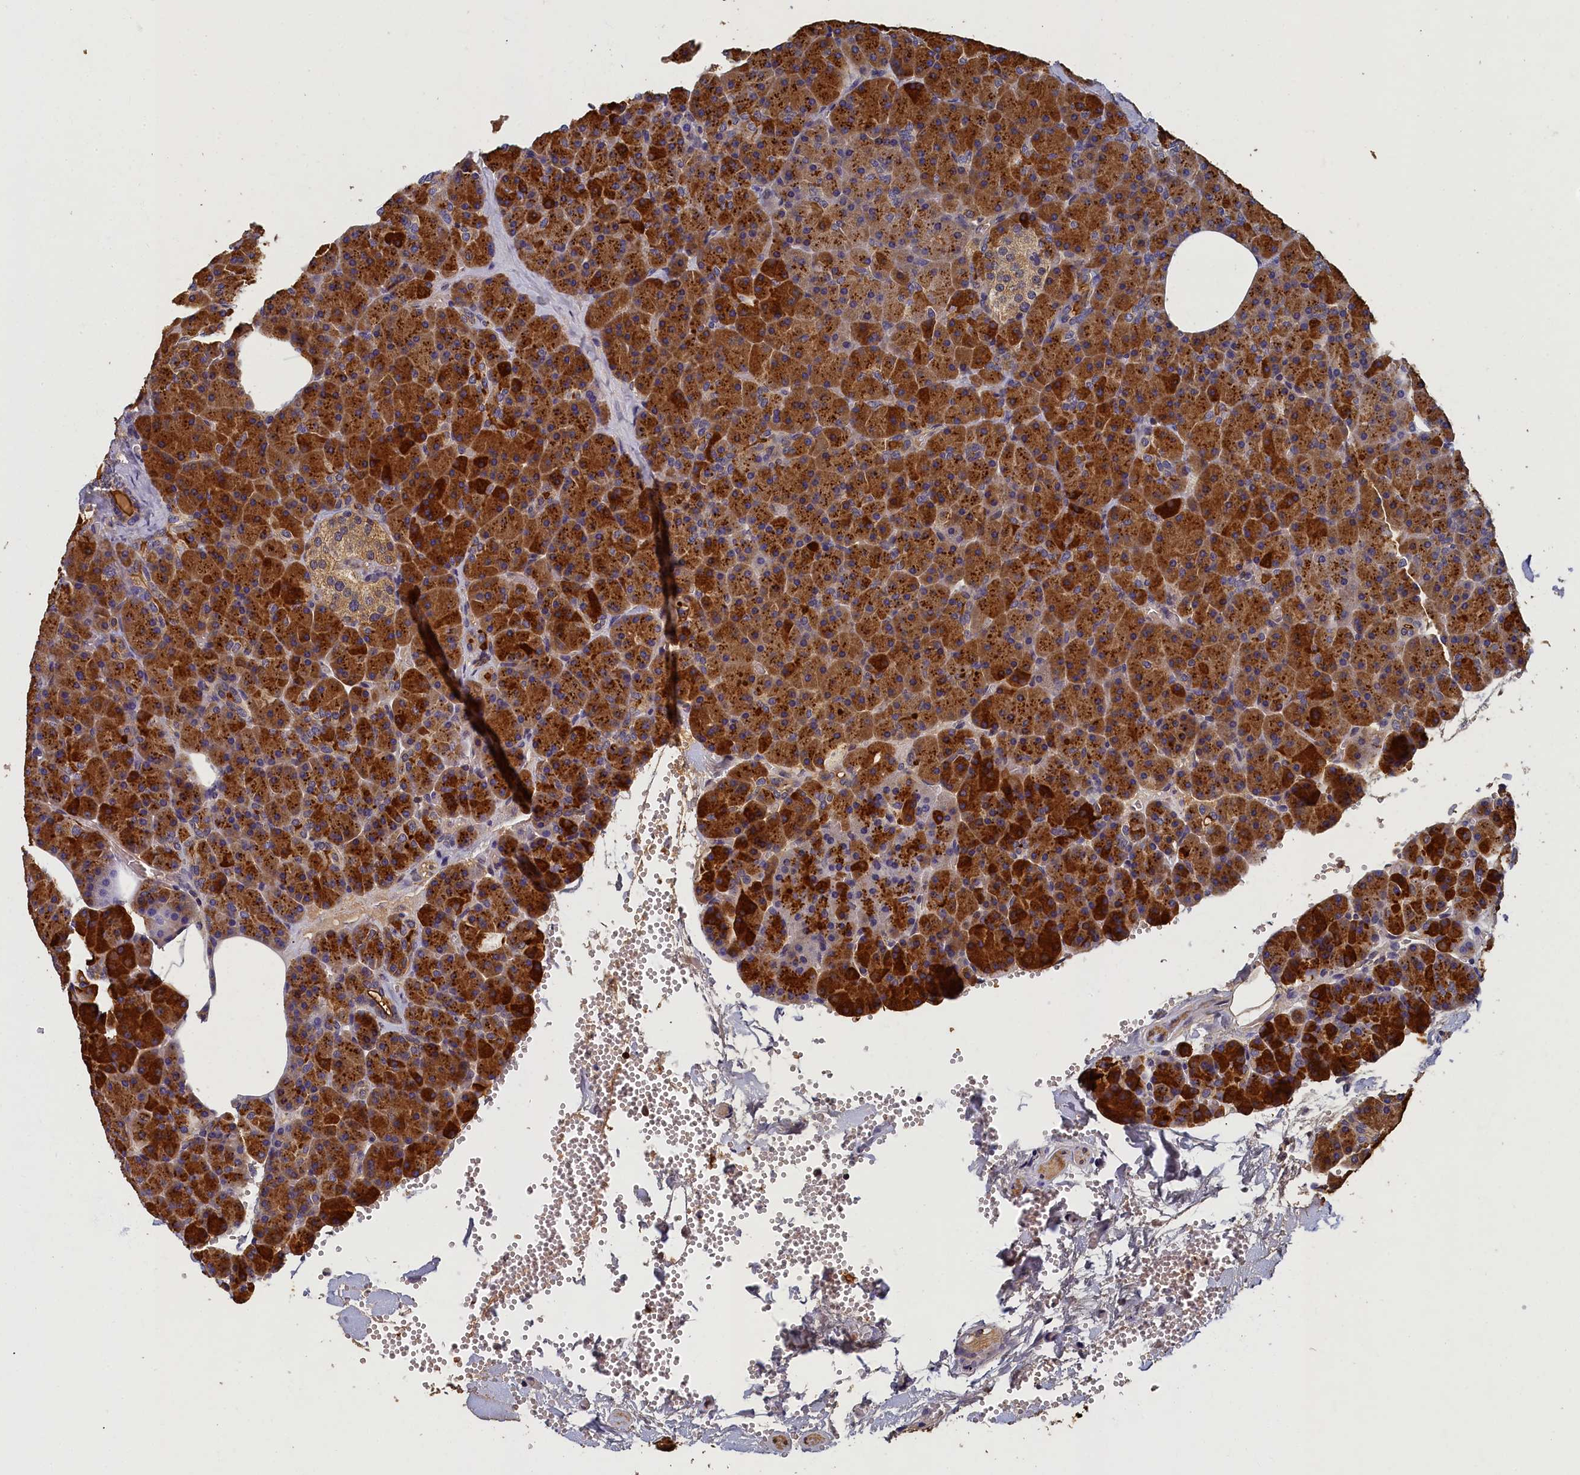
{"staining": {"intensity": "strong", "quantity": ">75%", "location": "cytoplasmic/membranous"}, "tissue": "pancreas", "cell_type": "Exocrine glandular cells", "image_type": "normal", "snomed": [{"axis": "morphology", "description": "Normal tissue, NOS"}, {"axis": "morphology", "description": "Carcinoid, malignant, NOS"}, {"axis": "topography", "description": "Pancreas"}], "caption": "This is a photomicrograph of immunohistochemistry (IHC) staining of normal pancreas, which shows strong positivity in the cytoplasmic/membranous of exocrine glandular cells.", "gene": "TBCB", "patient": {"sex": "female", "age": 35}}